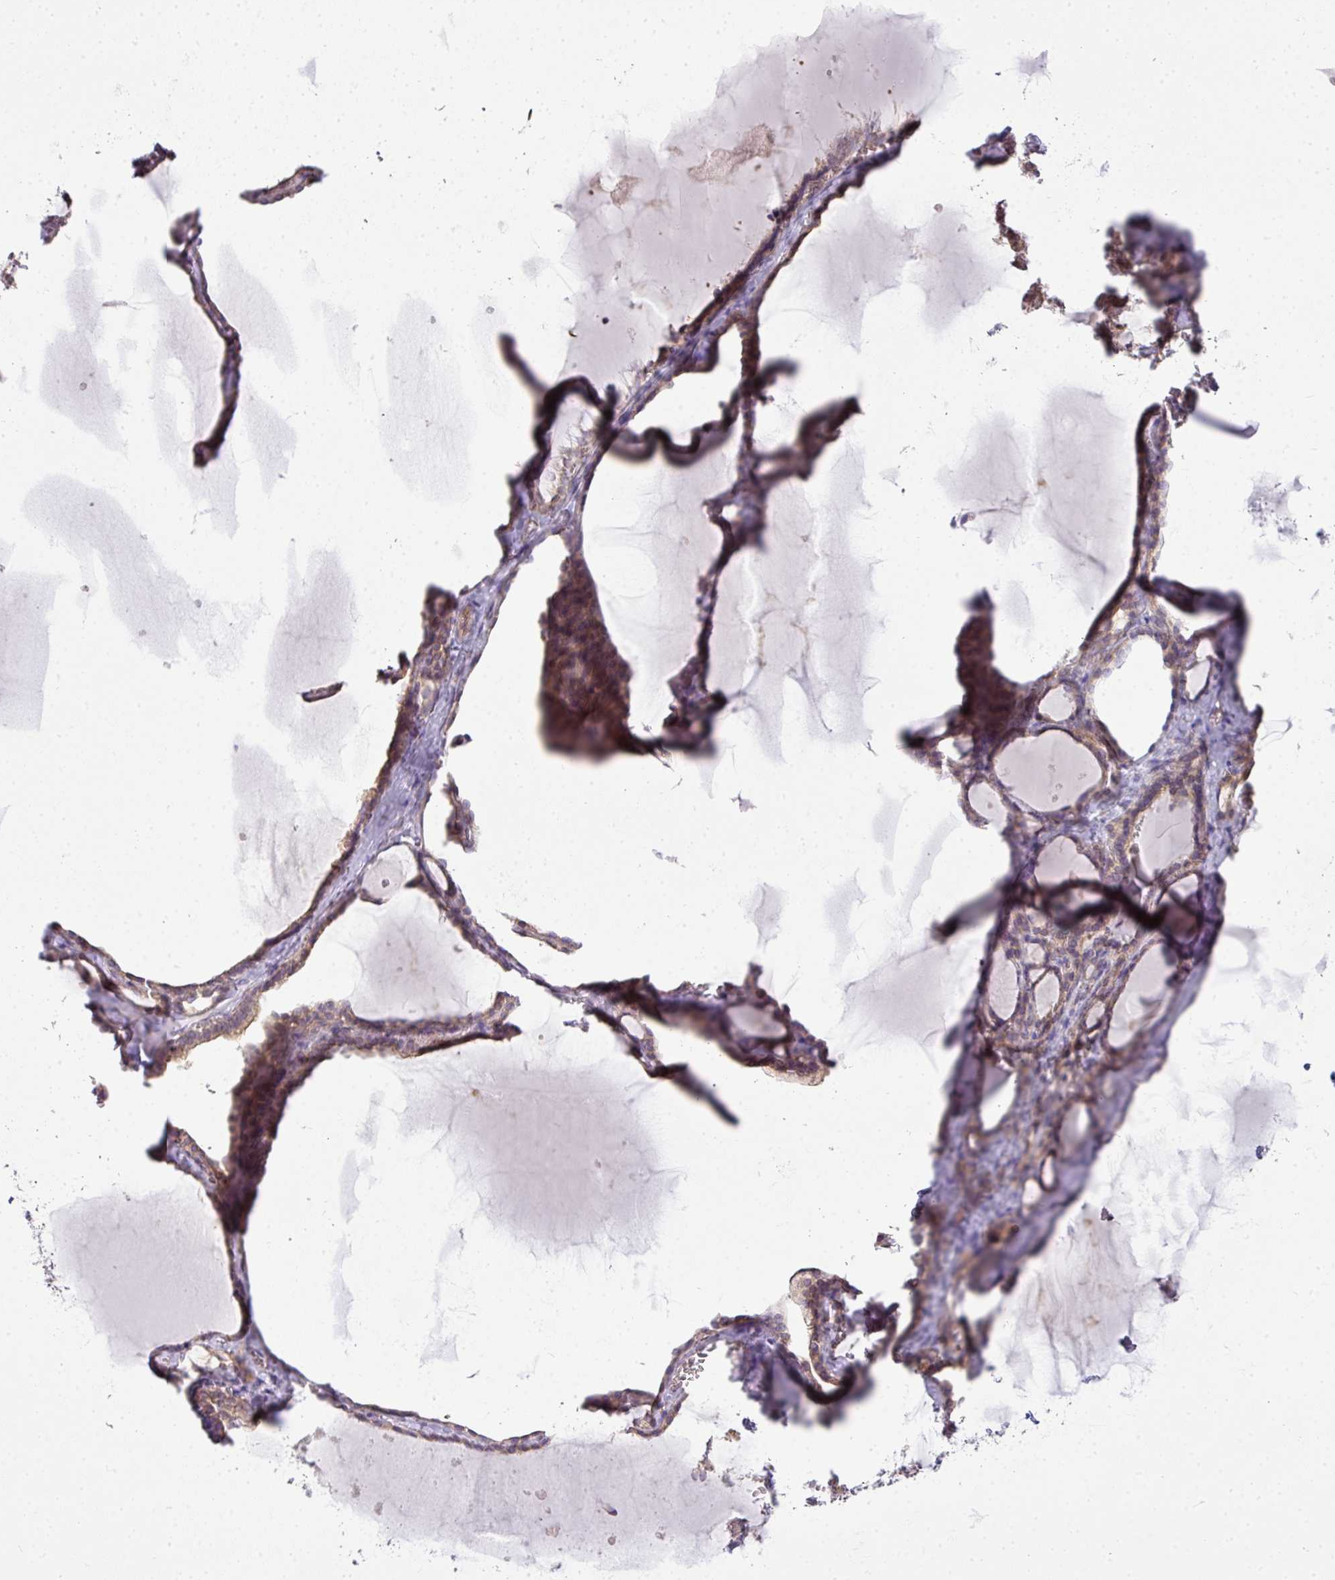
{"staining": {"intensity": "weak", "quantity": ">75%", "location": "cytoplasmic/membranous"}, "tissue": "thyroid gland", "cell_type": "Glandular cells", "image_type": "normal", "snomed": [{"axis": "morphology", "description": "Normal tissue, NOS"}, {"axis": "topography", "description": "Thyroid gland"}], "caption": "IHC (DAB) staining of benign human thyroid gland exhibits weak cytoplasmic/membranous protein staining in about >75% of glandular cells.", "gene": "COX18", "patient": {"sex": "female", "age": 49}}